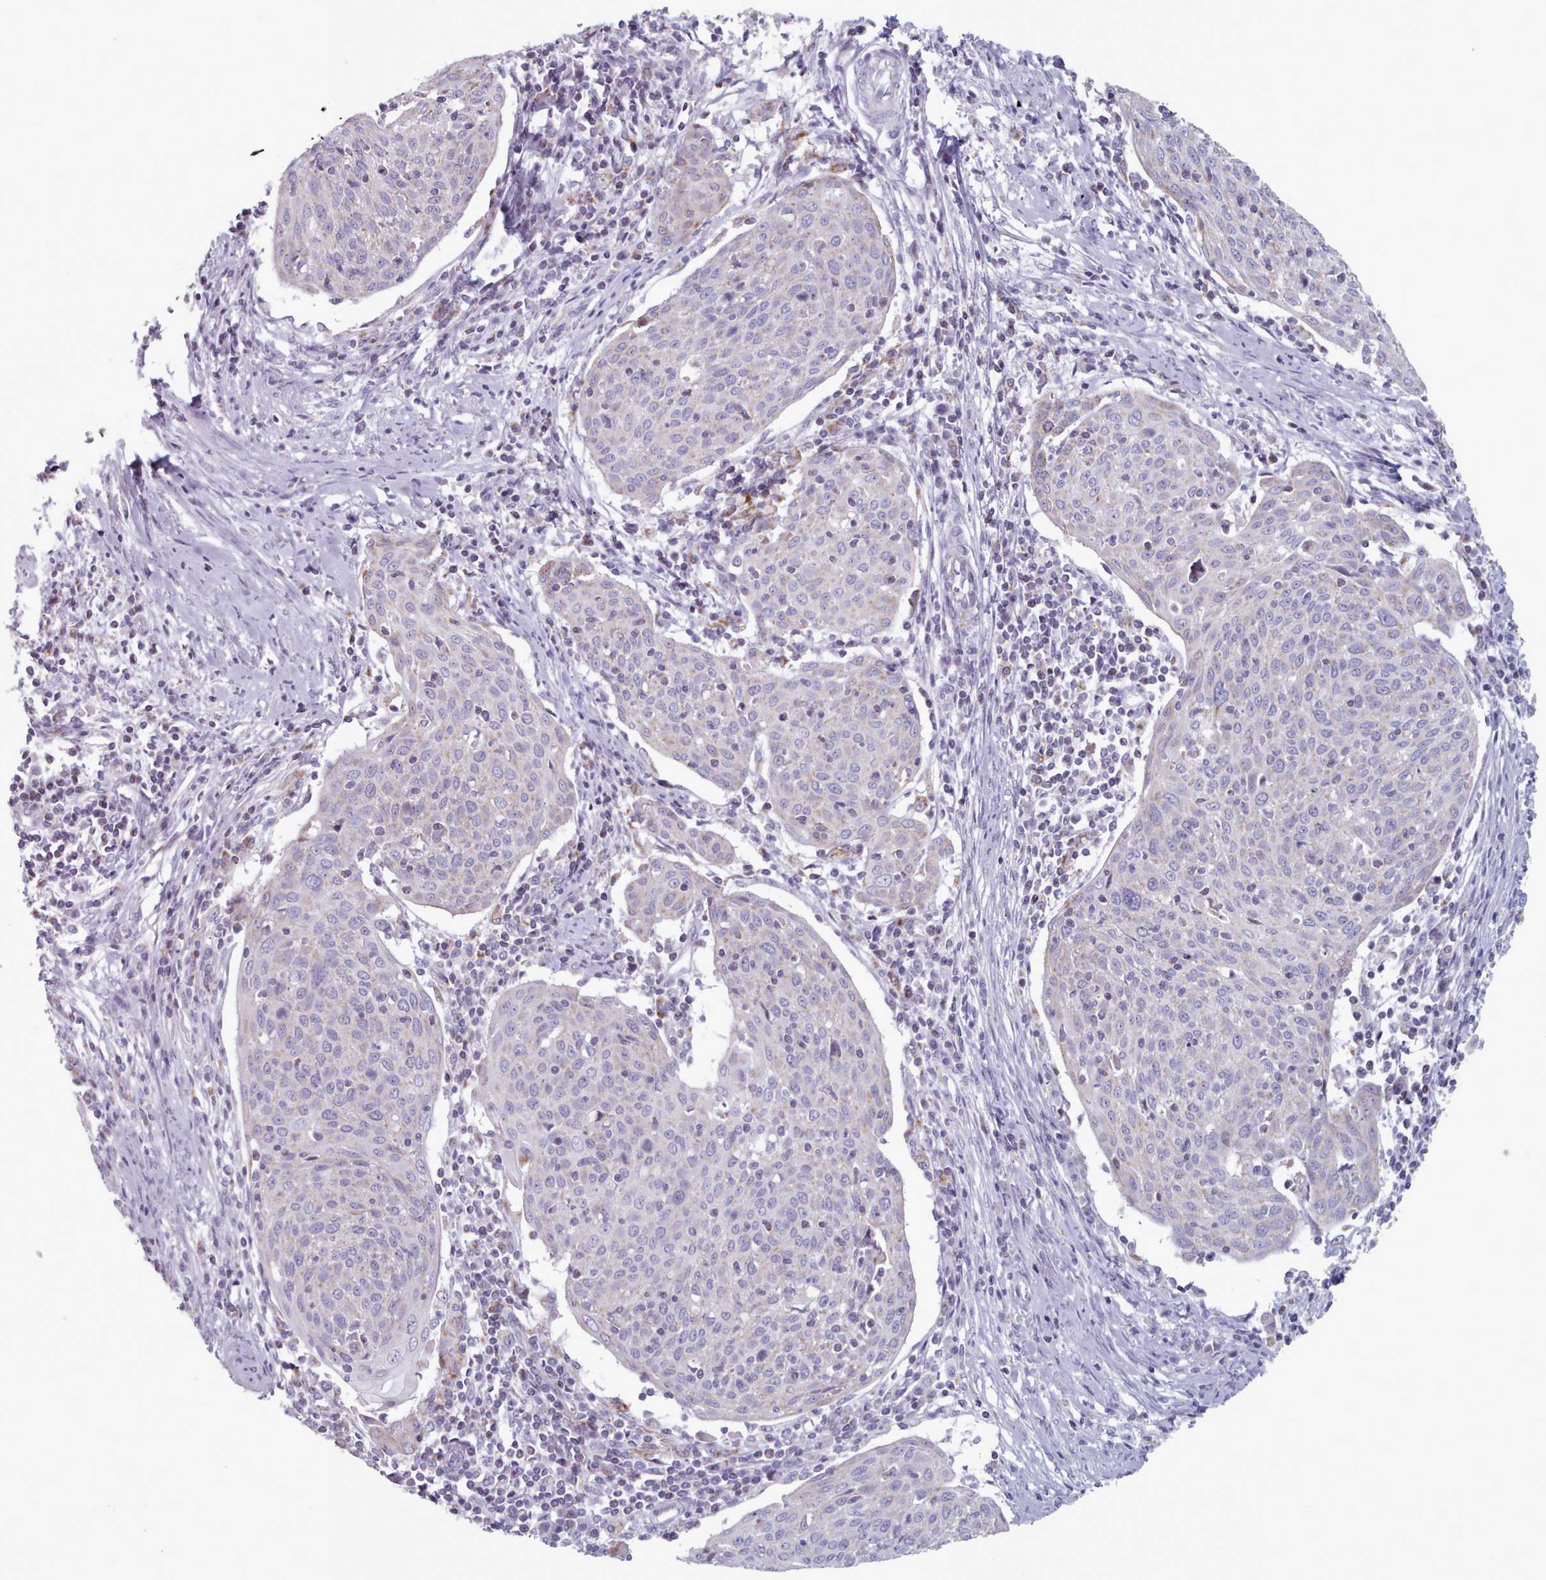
{"staining": {"intensity": "negative", "quantity": "none", "location": "none"}, "tissue": "cervical cancer", "cell_type": "Tumor cells", "image_type": "cancer", "snomed": [{"axis": "morphology", "description": "Squamous cell carcinoma, NOS"}, {"axis": "topography", "description": "Cervix"}], "caption": "This is an immunohistochemistry (IHC) image of cervical squamous cell carcinoma. There is no staining in tumor cells.", "gene": "FAM170B", "patient": {"sex": "female", "age": 67}}